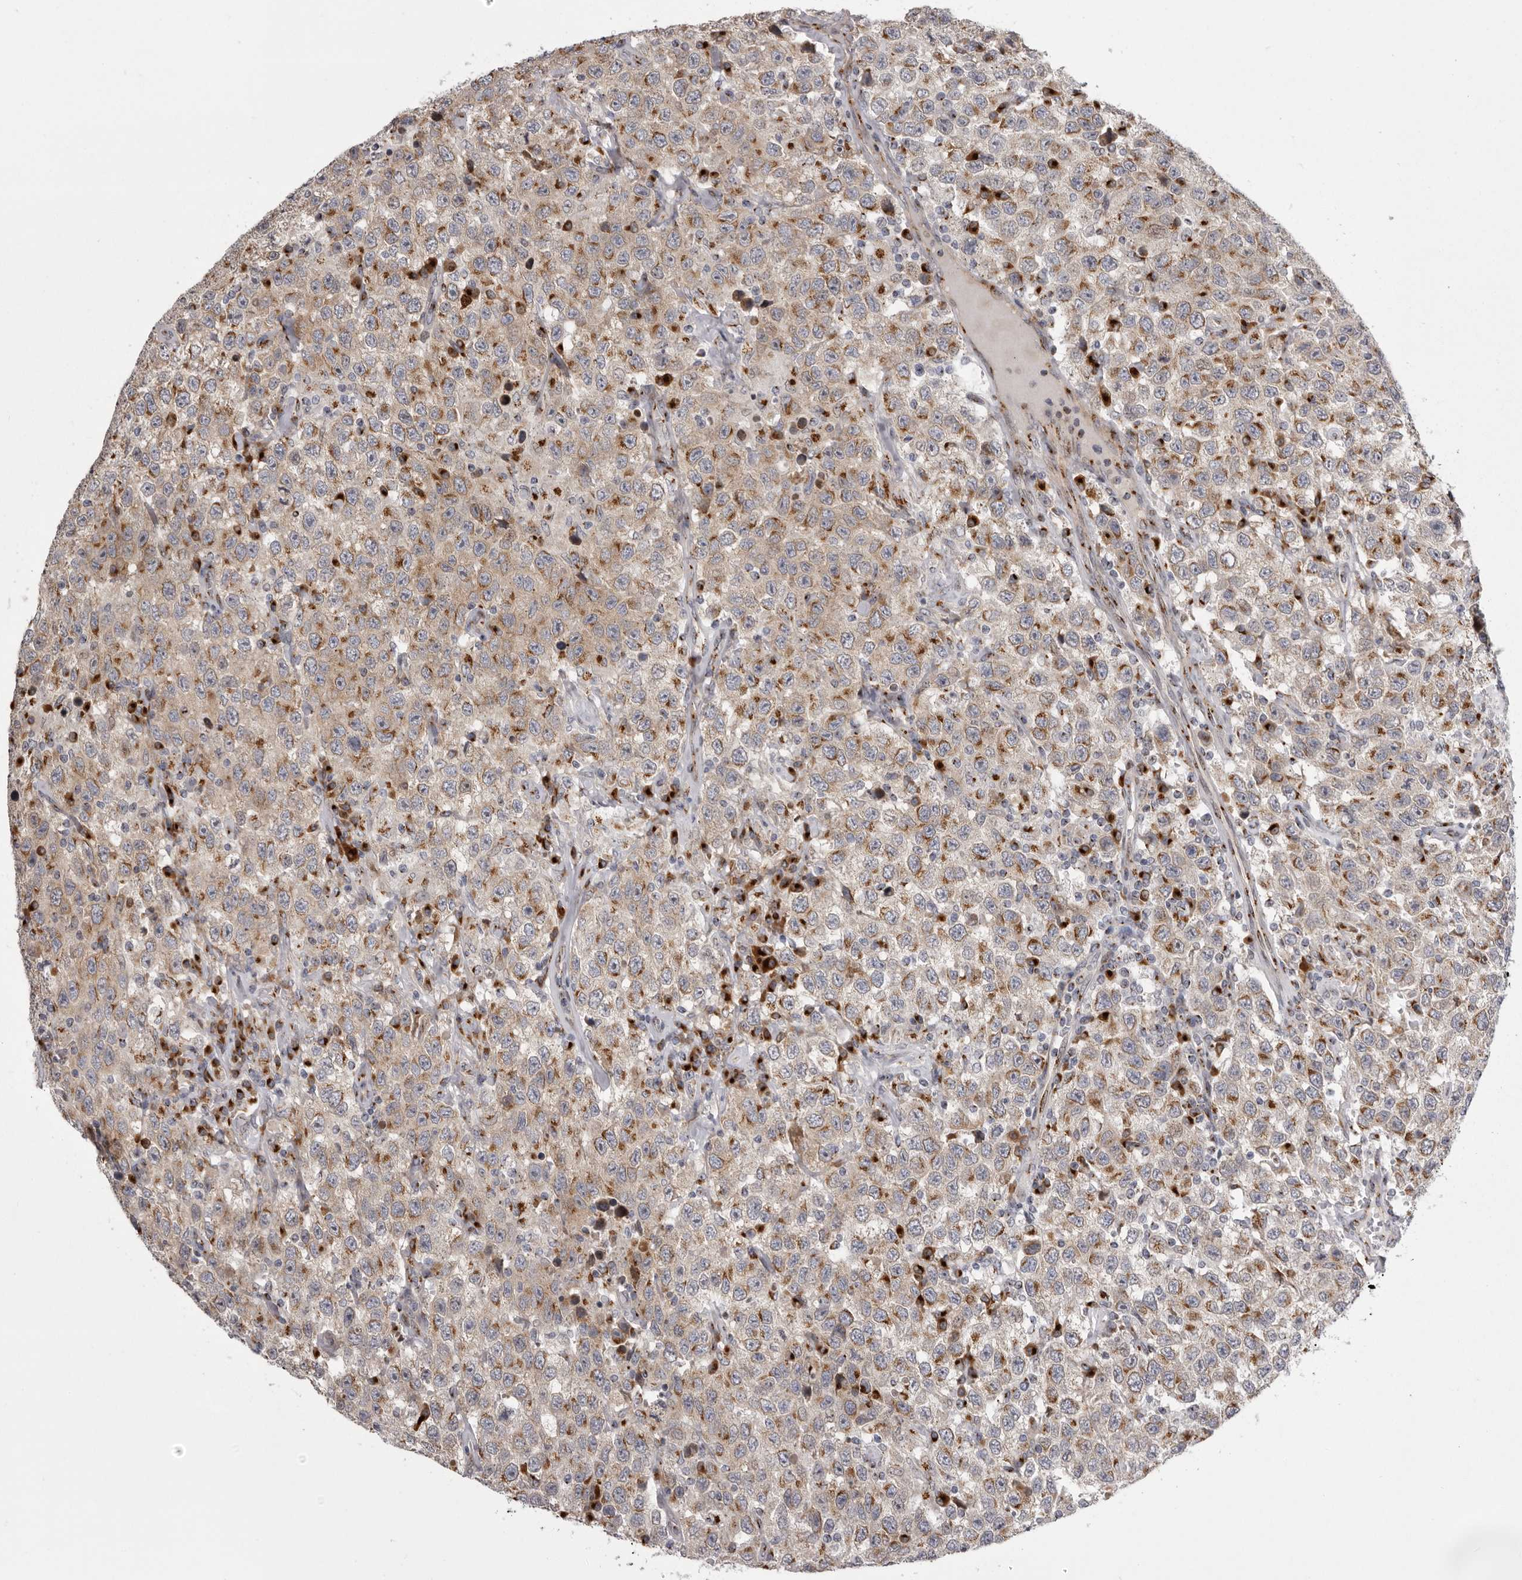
{"staining": {"intensity": "moderate", "quantity": ">75%", "location": "cytoplasmic/membranous"}, "tissue": "testis cancer", "cell_type": "Tumor cells", "image_type": "cancer", "snomed": [{"axis": "morphology", "description": "Seminoma, NOS"}, {"axis": "topography", "description": "Testis"}], "caption": "An image of human testis cancer stained for a protein reveals moderate cytoplasmic/membranous brown staining in tumor cells. (brown staining indicates protein expression, while blue staining denotes nuclei).", "gene": "WDR47", "patient": {"sex": "male", "age": 41}}